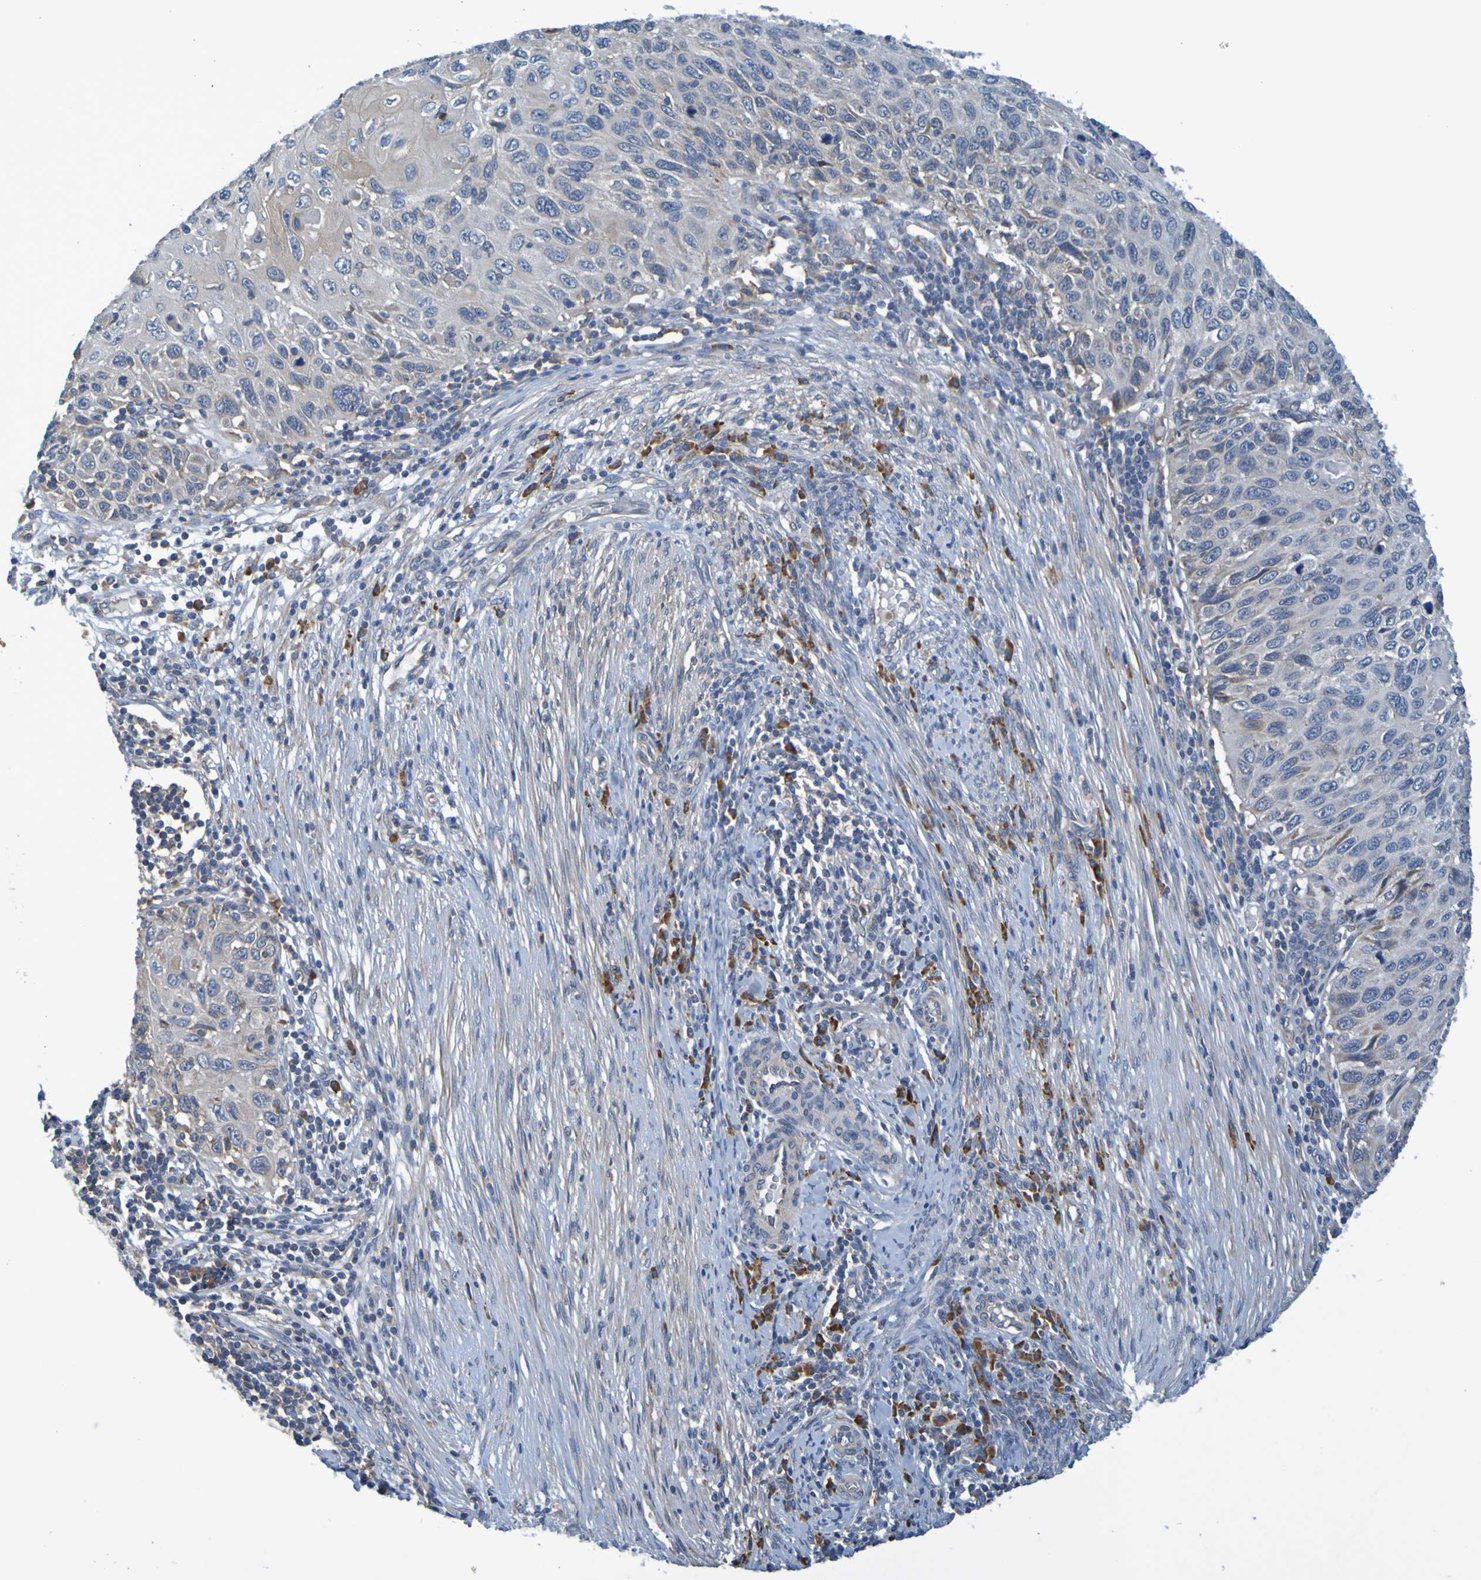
{"staining": {"intensity": "weak", "quantity": "<25%", "location": "cytoplasmic/membranous"}, "tissue": "cervical cancer", "cell_type": "Tumor cells", "image_type": "cancer", "snomed": [{"axis": "morphology", "description": "Squamous cell carcinoma, NOS"}, {"axis": "topography", "description": "Cervix"}], "caption": "IHC of cervical squamous cell carcinoma shows no expression in tumor cells.", "gene": "CLDN18", "patient": {"sex": "female", "age": 70}}